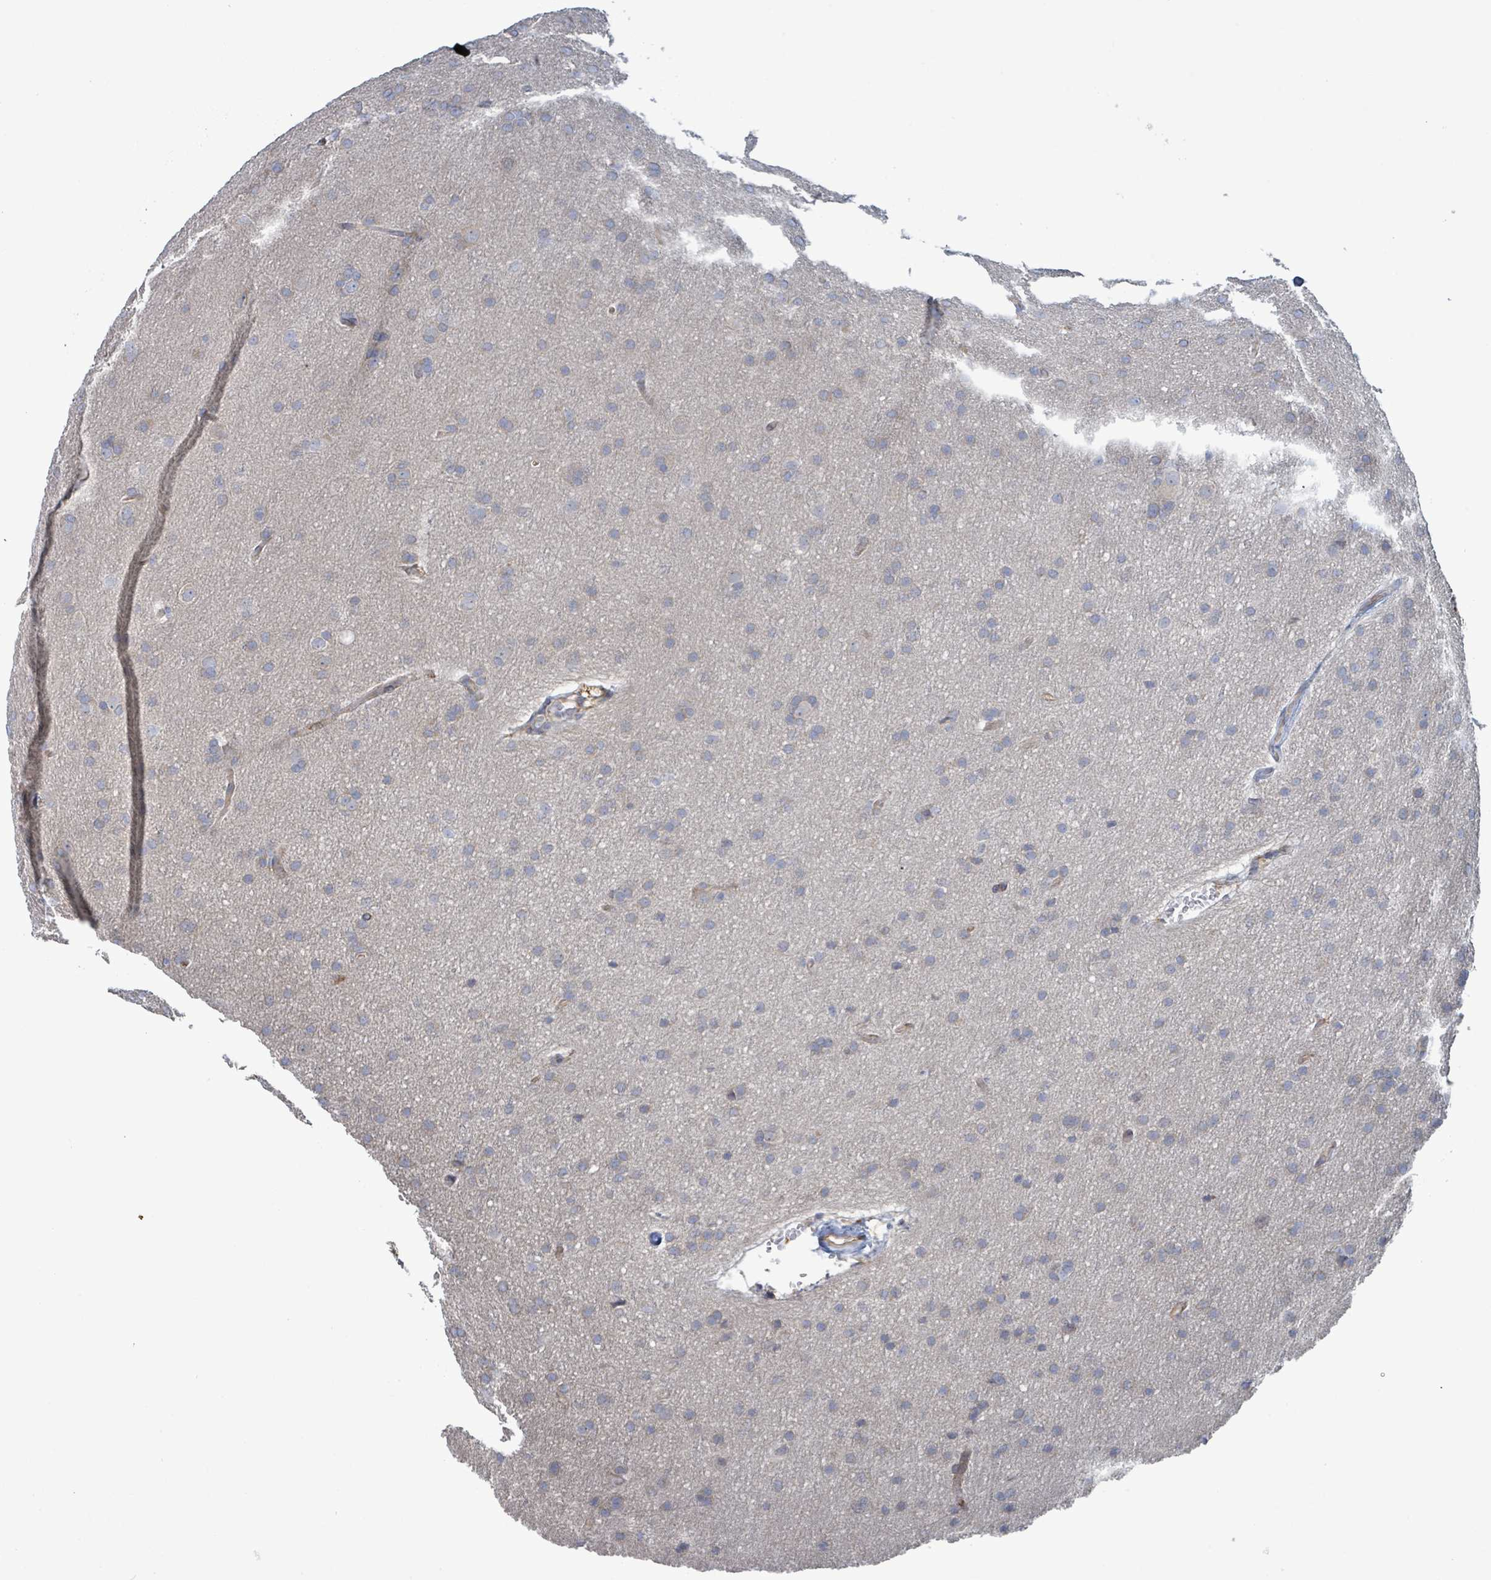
{"staining": {"intensity": "negative", "quantity": "none", "location": "none"}, "tissue": "glioma", "cell_type": "Tumor cells", "image_type": "cancer", "snomed": [{"axis": "morphology", "description": "Glioma, malignant, Low grade"}, {"axis": "topography", "description": "Brain"}], "caption": "There is no significant expression in tumor cells of glioma. The staining is performed using DAB (3,3'-diaminobenzidine) brown chromogen with nuclei counter-stained in using hematoxylin.", "gene": "RFPL4A", "patient": {"sex": "female", "age": 32}}